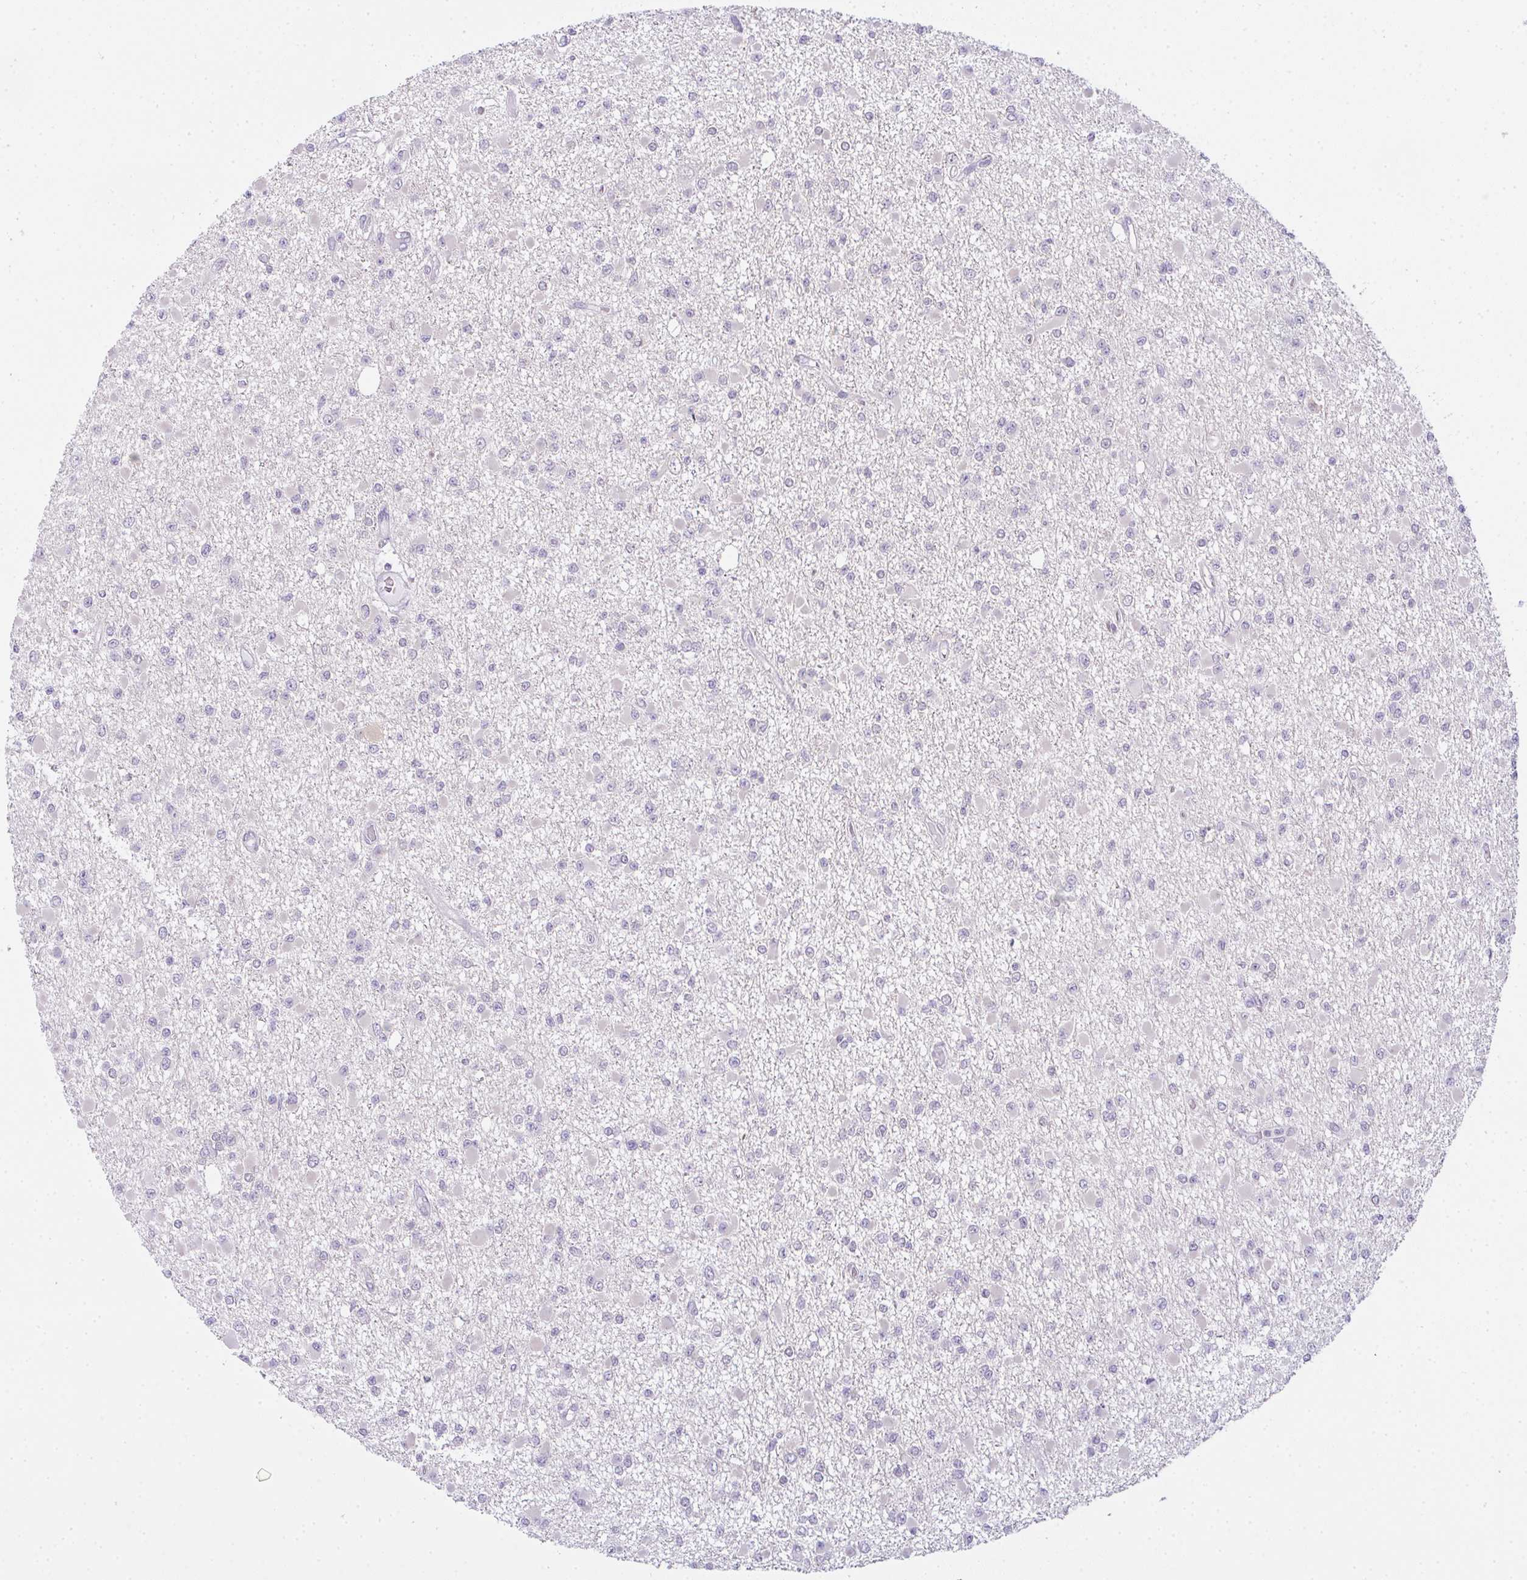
{"staining": {"intensity": "negative", "quantity": "none", "location": "none"}, "tissue": "glioma", "cell_type": "Tumor cells", "image_type": "cancer", "snomed": [{"axis": "morphology", "description": "Glioma, malignant, Low grade"}, {"axis": "topography", "description": "Brain"}], "caption": "Tumor cells show no significant protein expression in low-grade glioma (malignant). (DAB (3,3'-diaminobenzidine) immunohistochemistry with hematoxylin counter stain).", "gene": "CSE1L", "patient": {"sex": "female", "age": 22}}